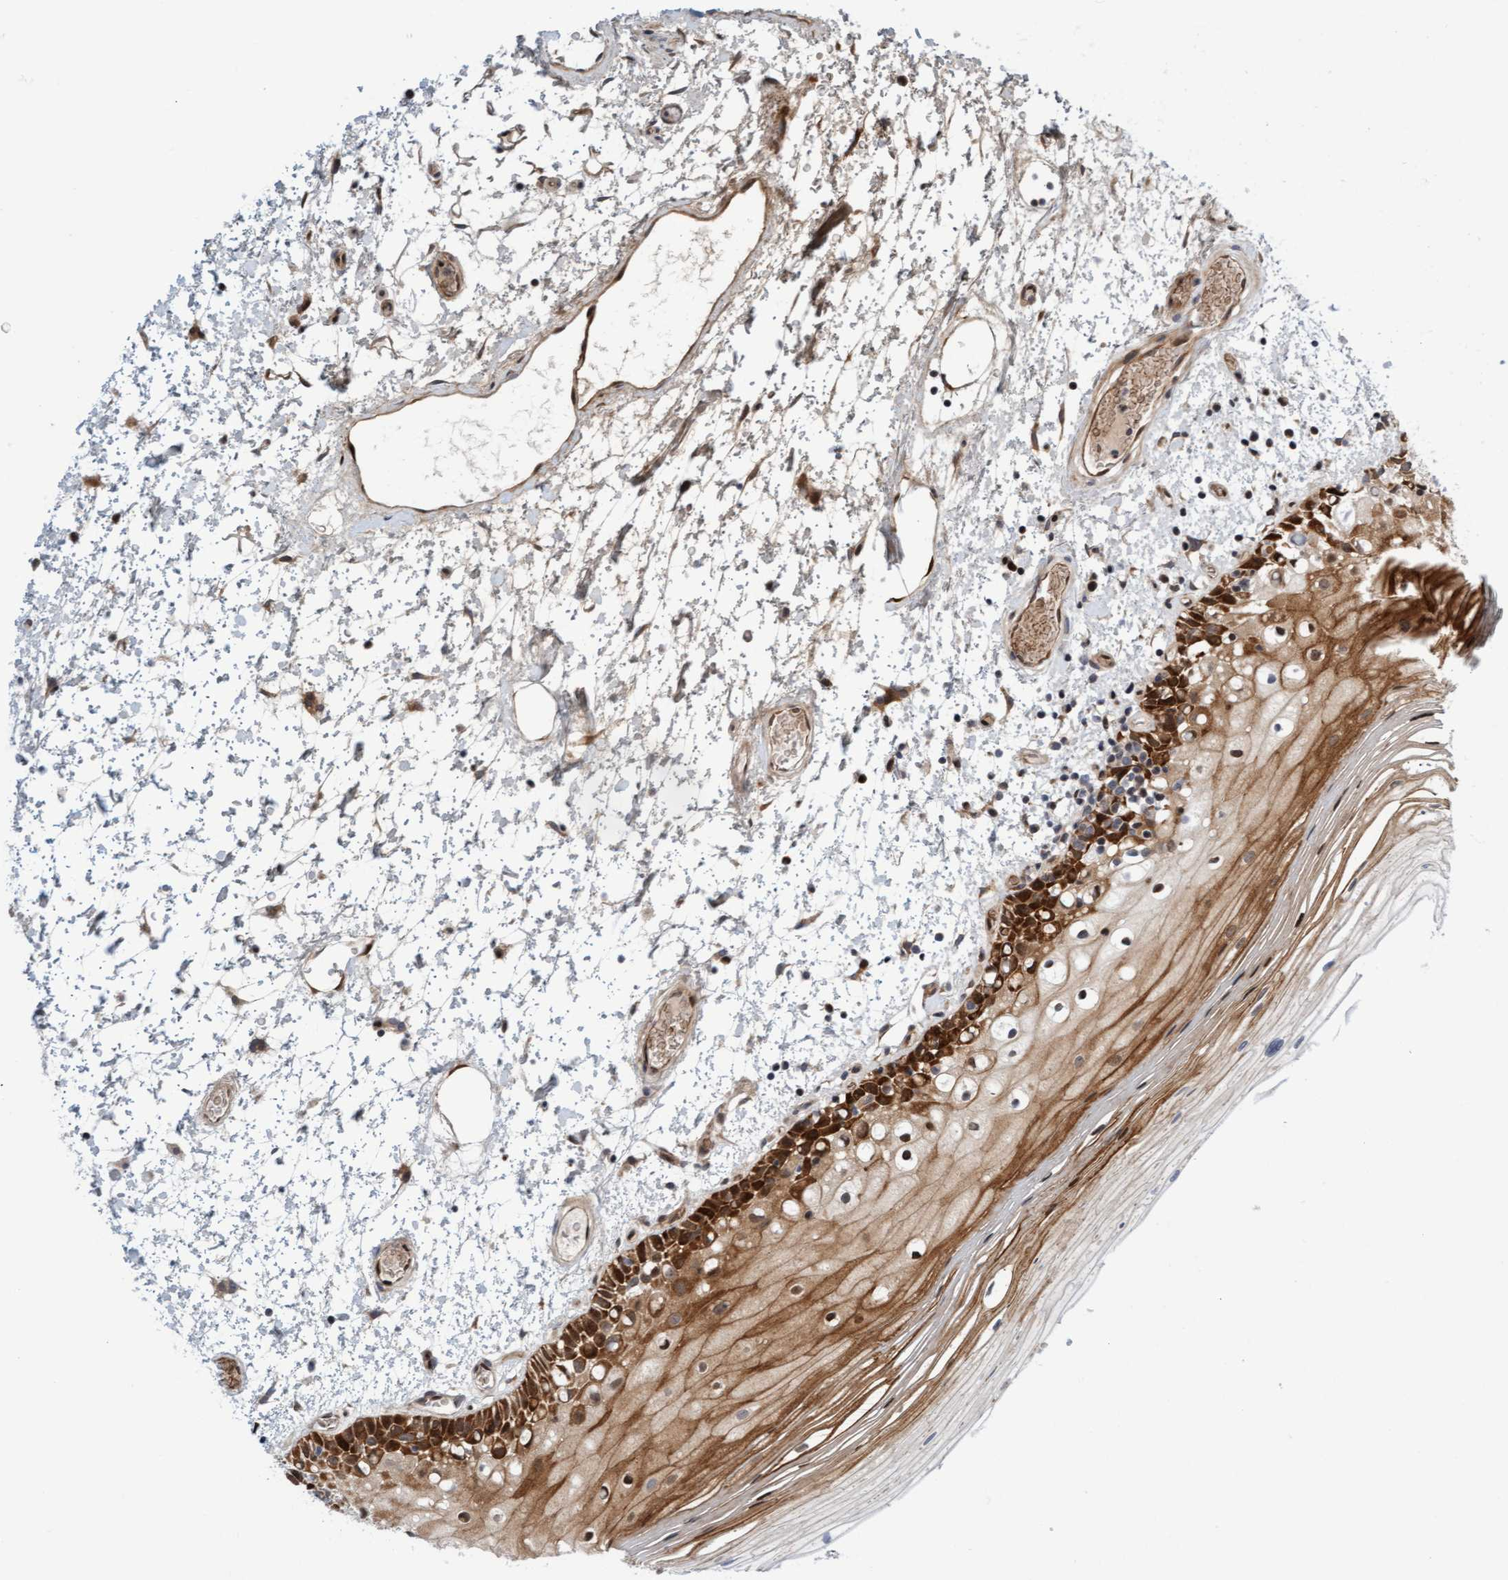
{"staining": {"intensity": "moderate", "quantity": ">75%", "location": "cytoplasmic/membranous,nuclear"}, "tissue": "oral mucosa", "cell_type": "Squamous epithelial cells", "image_type": "normal", "snomed": [{"axis": "morphology", "description": "Normal tissue, NOS"}, {"axis": "topography", "description": "Oral tissue"}], "caption": "The histopathology image shows staining of benign oral mucosa, revealing moderate cytoplasmic/membranous,nuclear protein positivity (brown color) within squamous epithelial cells. Using DAB (3,3'-diaminobenzidine) (brown) and hematoxylin (blue) stains, captured at high magnification using brightfield microscopy.", "gene": "EIF4EBP1", "patient": {"sex": "male", "age": 52}}